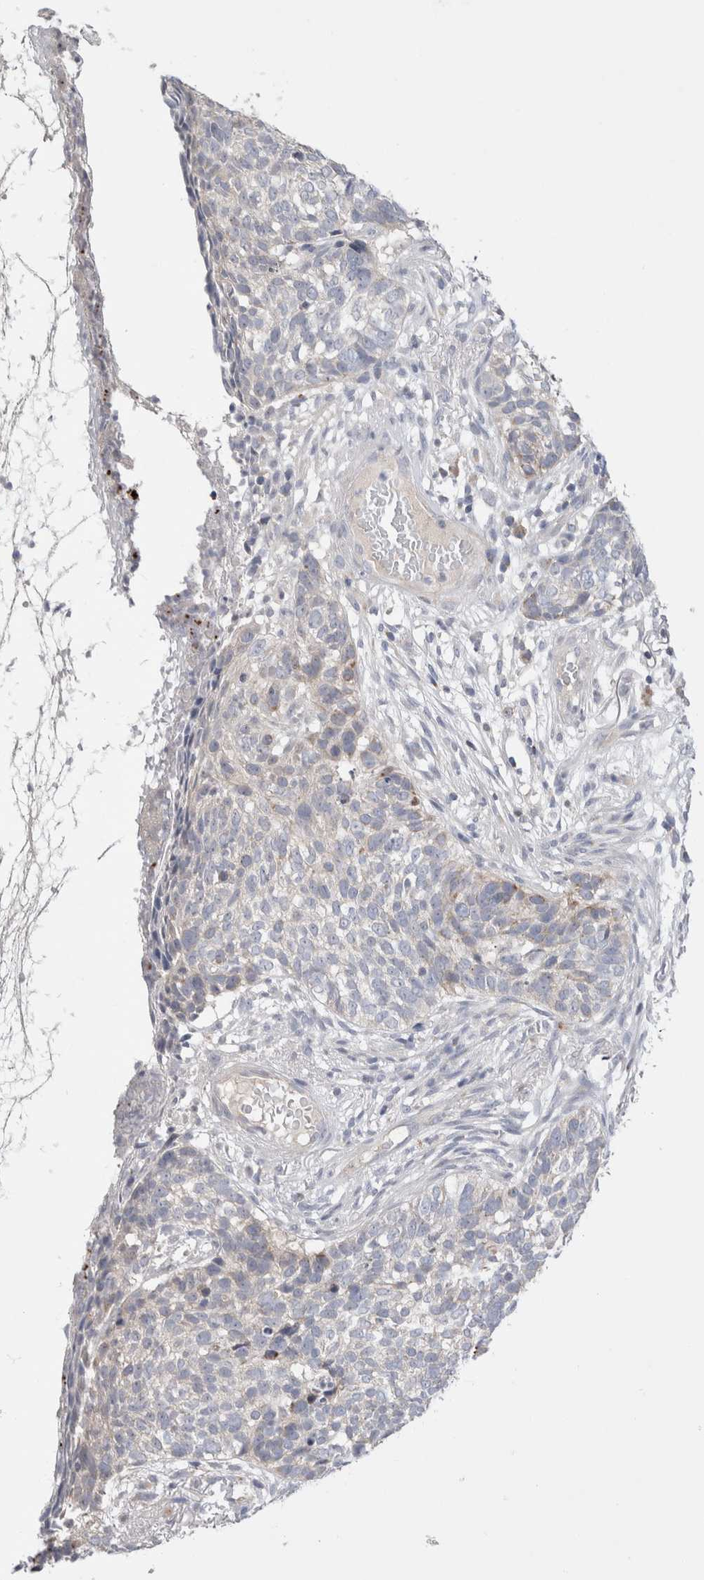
{"staining": {"intensity": "negative", "quantity": "none", "location": "none"}, "tissue": "skin cancer", "cell_type": "Tumor cells", "image_type": "cancer", "snomed": [{"axis": "morphology", "description": "Basal cell carcinoma"}, {"axis": "topography", "description": "Skin"}], "caption": "Immunohistochemistry (IHC) of human skin cancer shows no positivity in tumor cells. The staining is performed using DAB brown chromogen with nuclei counter-stained in using hematoxylin.", "gene": "CHADL", "patient": {"sex": "male", "age": 85}}